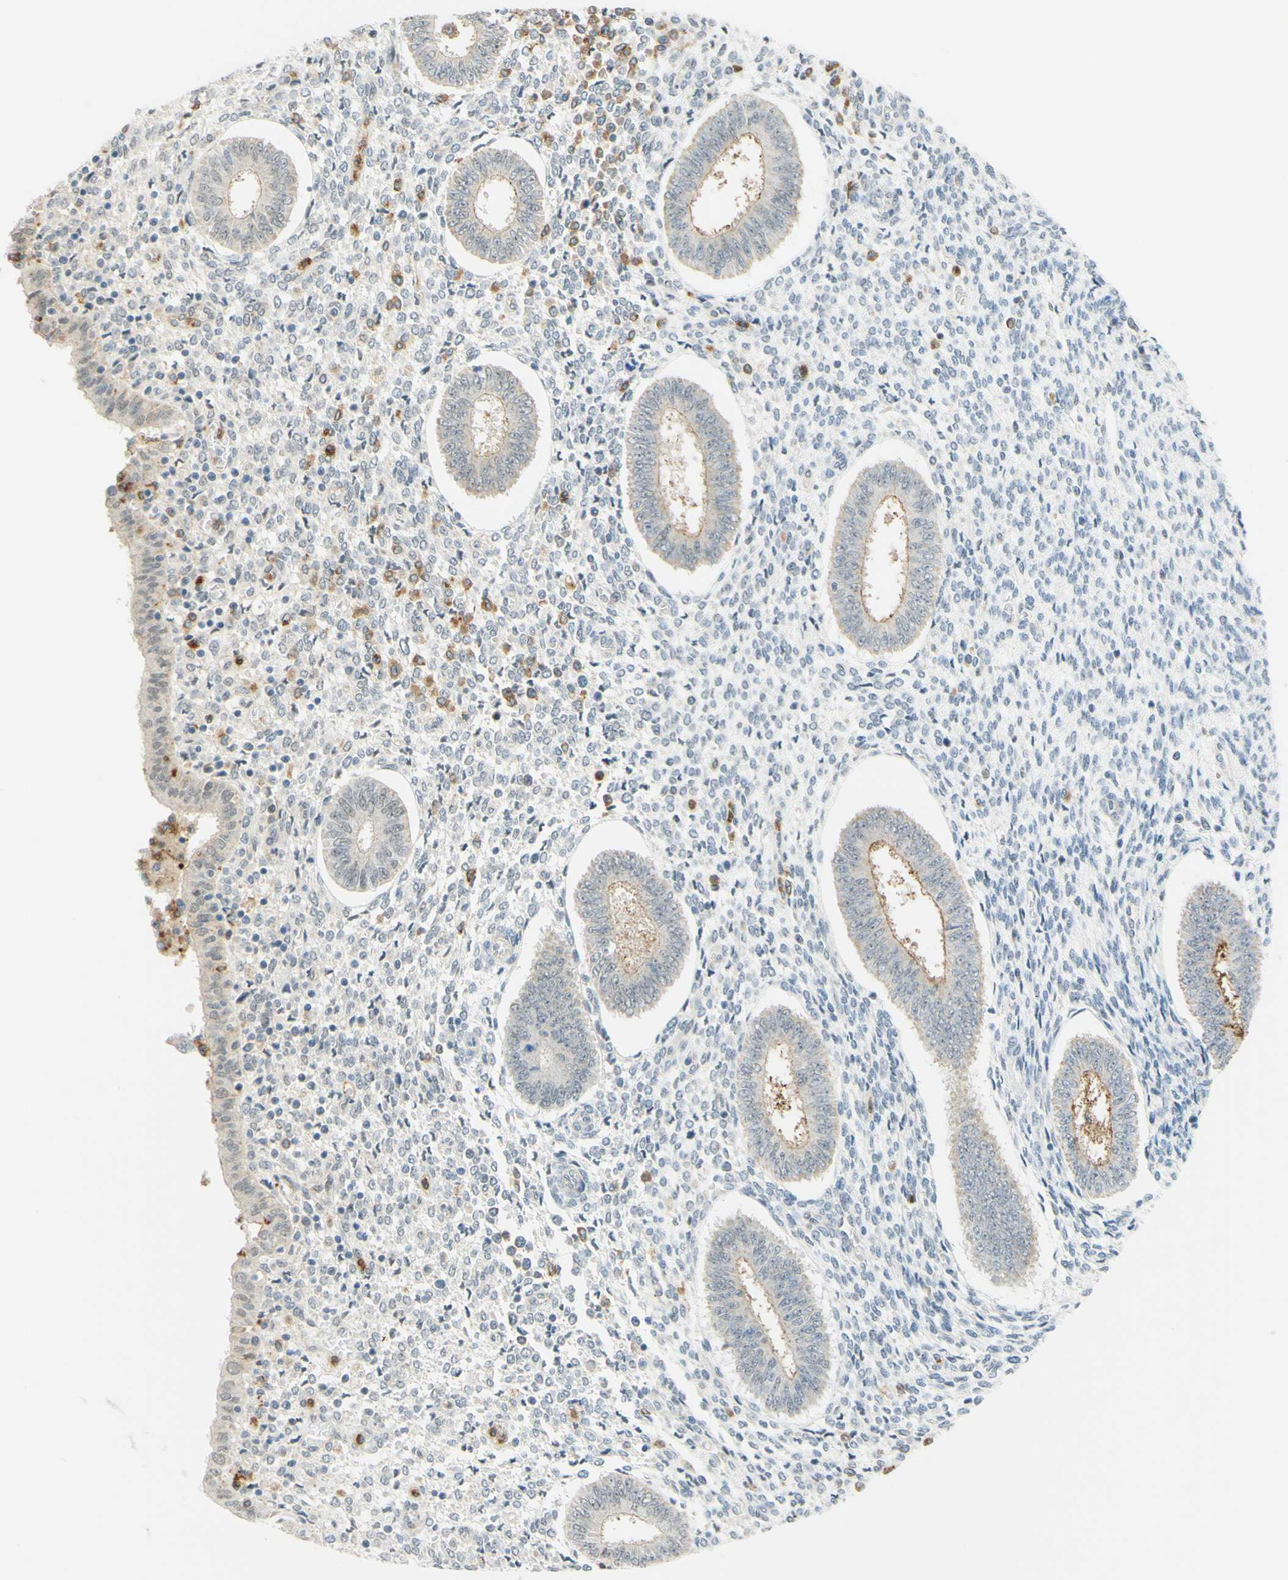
{"staining": {"intensity": "weak", "quantity": "<25%", "location": "cytoplasmic/membranous"}, "tissue": "endometrium", "cell_type": "Cells in endometrial stroma", "image_type": "normal", "snomed": [{"axis": "morphology", "description": "Normal tissue, NOS"}, {"axis": "topography", "description": "Endometrium"}], "caption": "Cells in endometrial stroma are negative for protein expression in benign human endometrium. (Brightfield microscopy of DAB (3,3'-diaminobenzidine) immunohistochemistry (IHC) at high magnification).", "gene": "TREM2", "patient": {"sex": "female", "age": 35}}